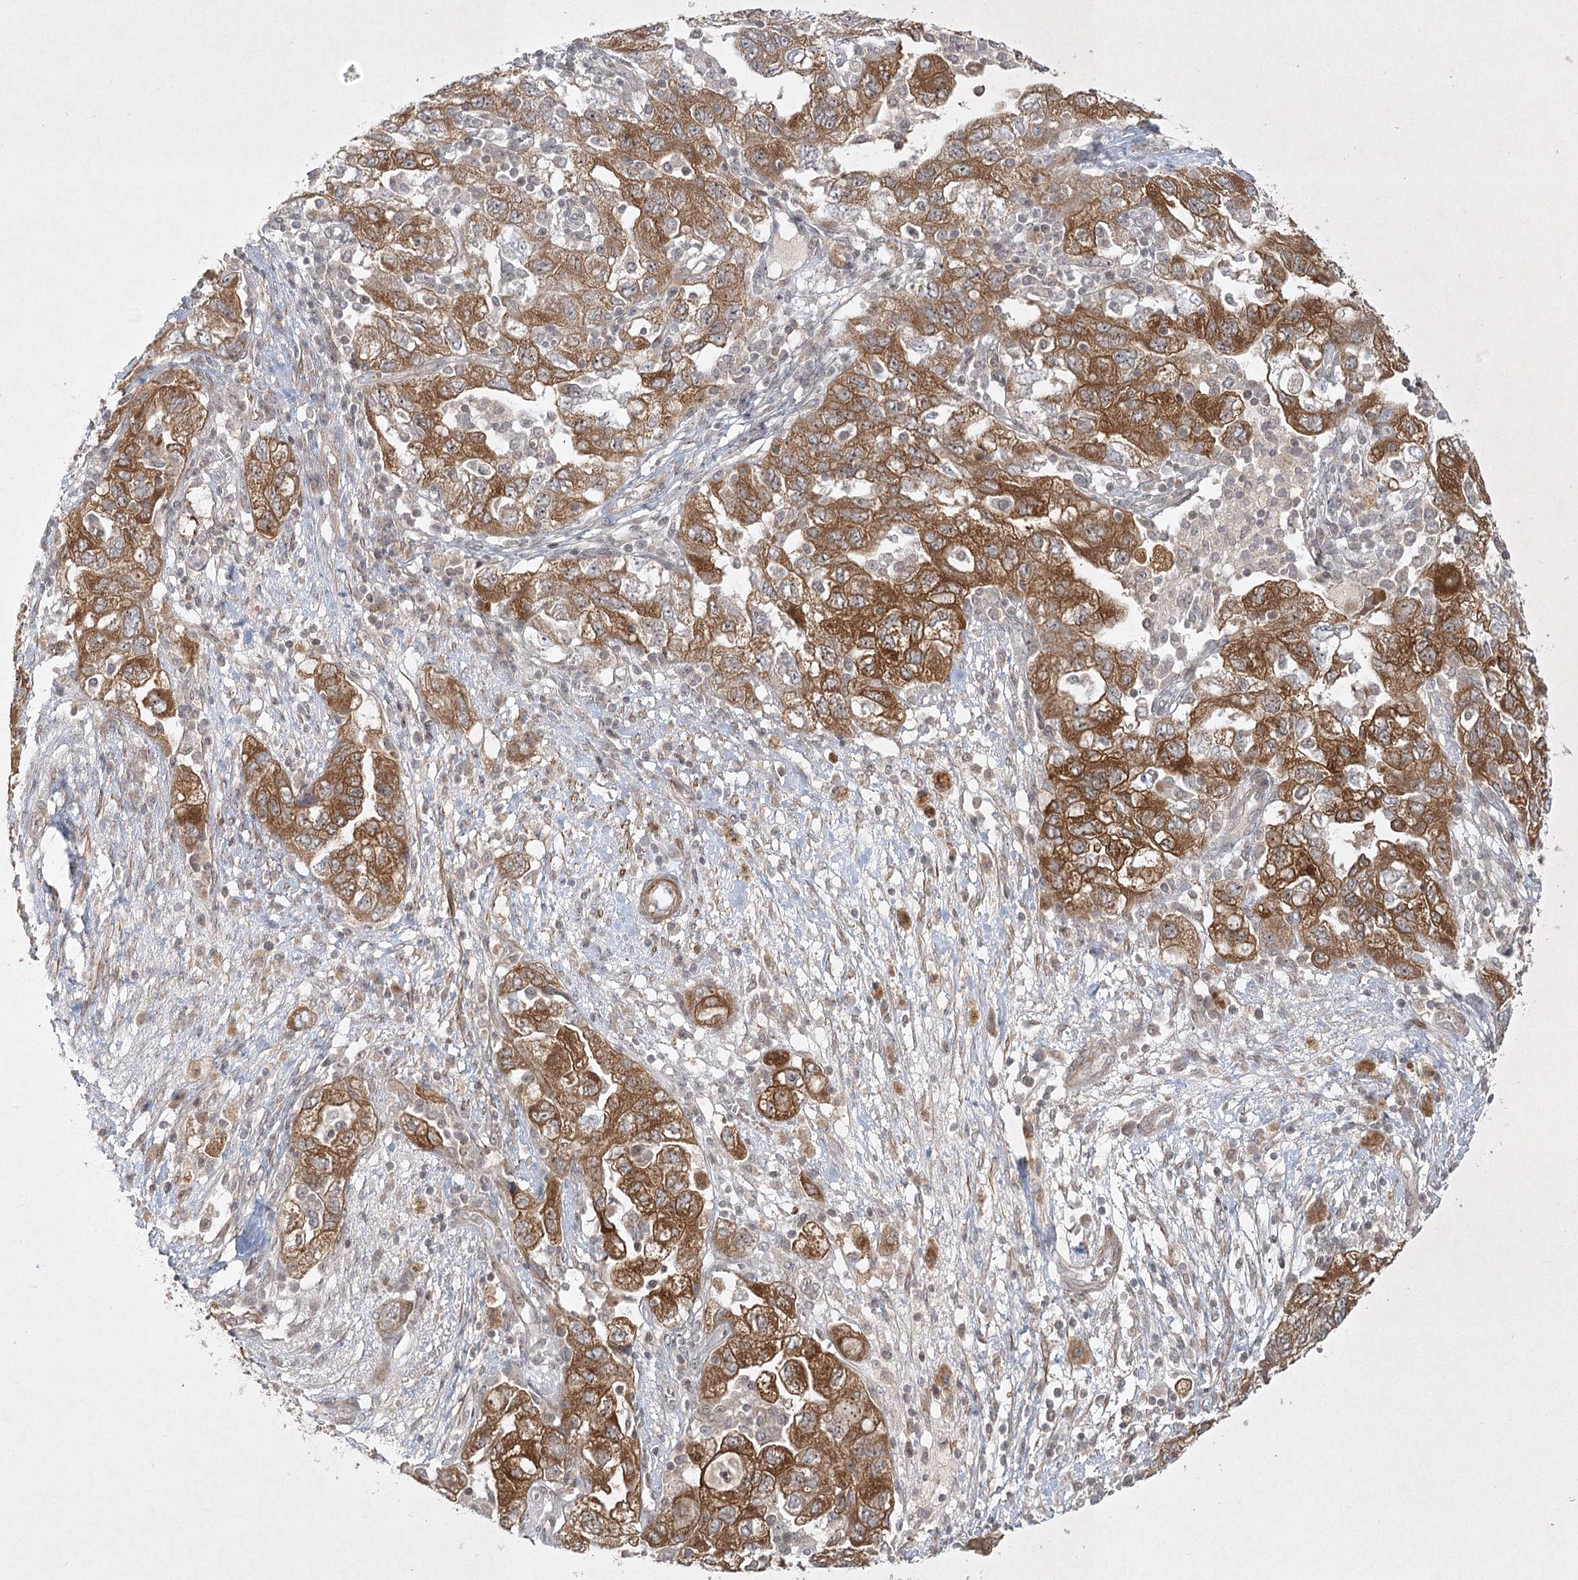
{"staining": {"intensity": "moderate", "quantity": ">75%", "location": "cytoplasmic/membranous"}, "tissue": "ovarian cancer", "cell_type": "Tumor cells", "image_type": "cancer", "snomed": [{"axis": "morphology", "description": "Carcinoma, NOS"}, {"axis": "morphology", "description": "Cystadenocarcinoma, serous, NOS"}, {"axis": "topography", "description": "Ovary"}], "caption": "This photomicrograph reveals immunohistochemistry (IHC) staining of human carcinoma (ovarian), with medium moderate cytoplasmic/membranous staining in approximately >75% of tumor cells.", "gene": "SH2D3A", "patient": {"sex": "female", "age": 69}}